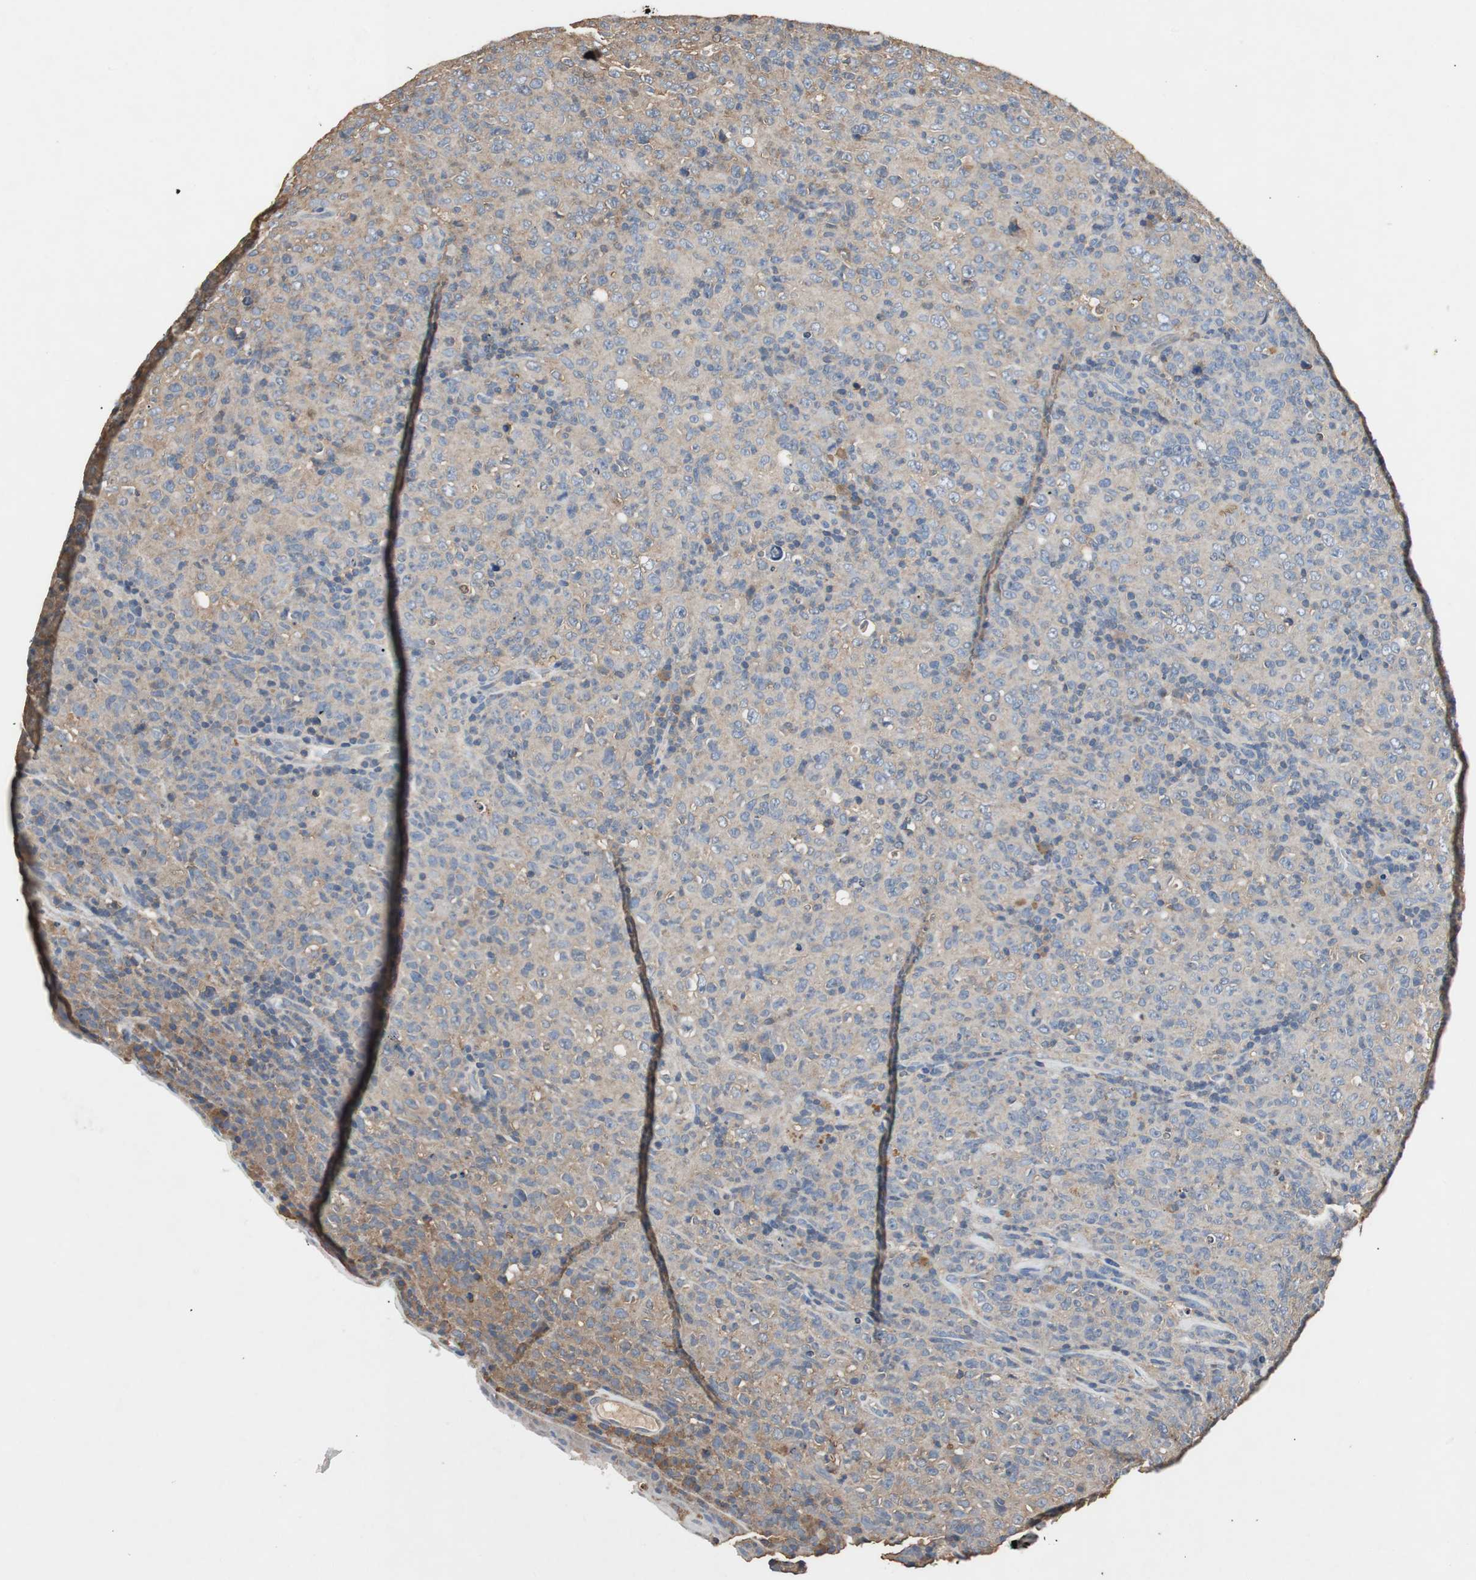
{"staining": {"intensity": "moderate", "quantity": "<25%", "location": "cytoplasmic/membranous"}, "tissue": "lymphoma", "cell_type": "Tumor cells", "image_type": "cancer", "snomed": [{"axis": "morphology", "description": "Malignant lymphoma, non-Hodgkin's type, High grade"}, {"axis": "topography", "description": "Tonsil"}], "caption": "Lymphoma stained with a brown dye demonstrates moderate cytoplasmic/membranous positive positivity in about <25% of tumor cells.", "gene": "TNFRSF14", "patient": {"sex": "female", "age": 36}}